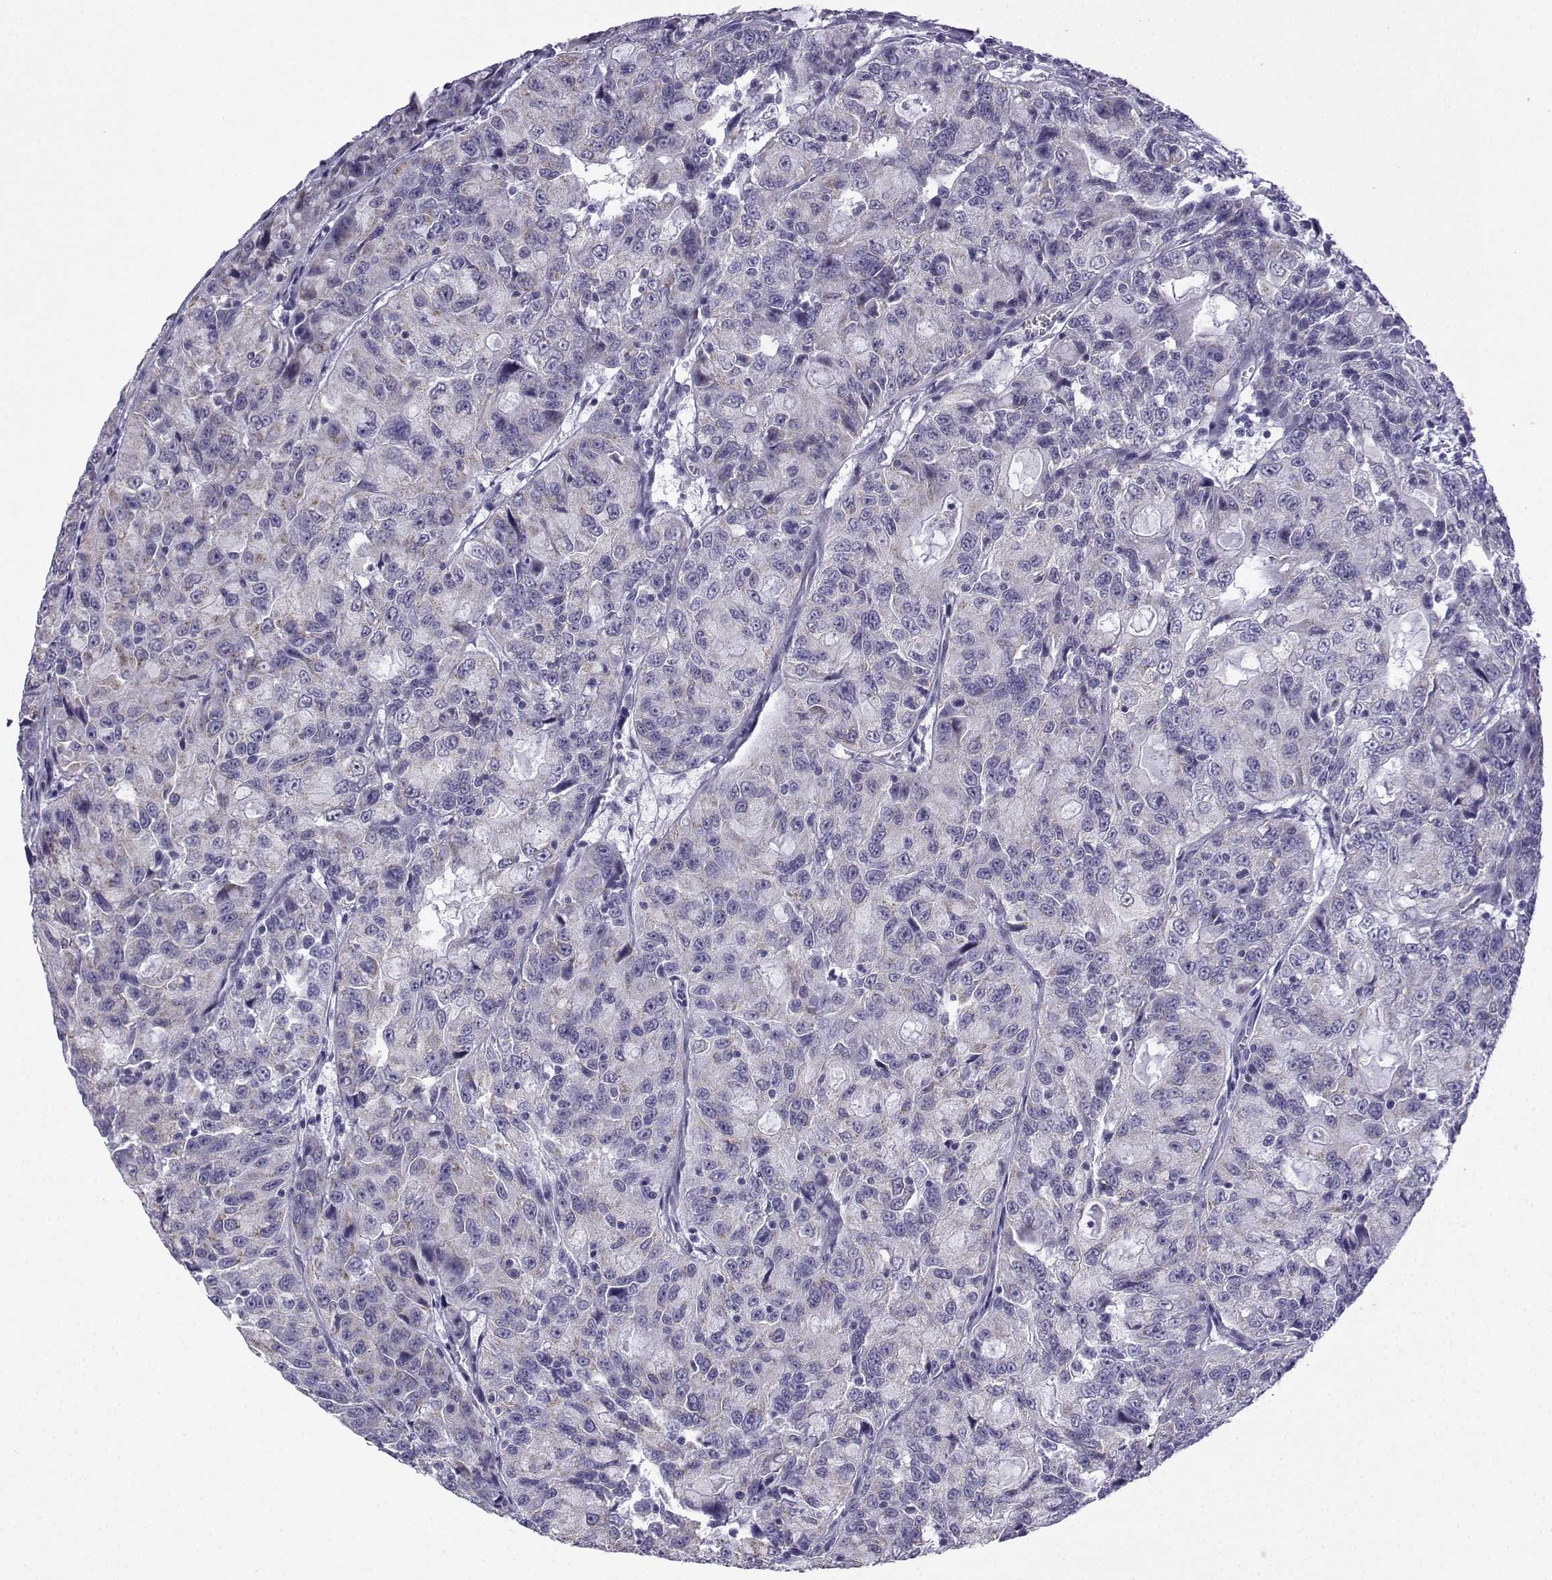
{"staining": {"intensity": "negative", "quantity": "none", "location": "none"}, "tissue": "urothelial cancer", "cell_type": "Tumor cells", "image_type": "cancer", "snomed": [{"axis": "morphology", "description": "Urothelial carcinoma, NOS"}, {"axis": "morphology", "description": "Urothelial carcinoma, High grade"}, {"axis": "topography", "description": "Urinary bladder"}], "caption": "The histopathology image reveals no staining of tumor cells in urothelial carcinoma (high-grade).", "gene": "ACRBP", "patient": {"sex": "female", "age": 73}}